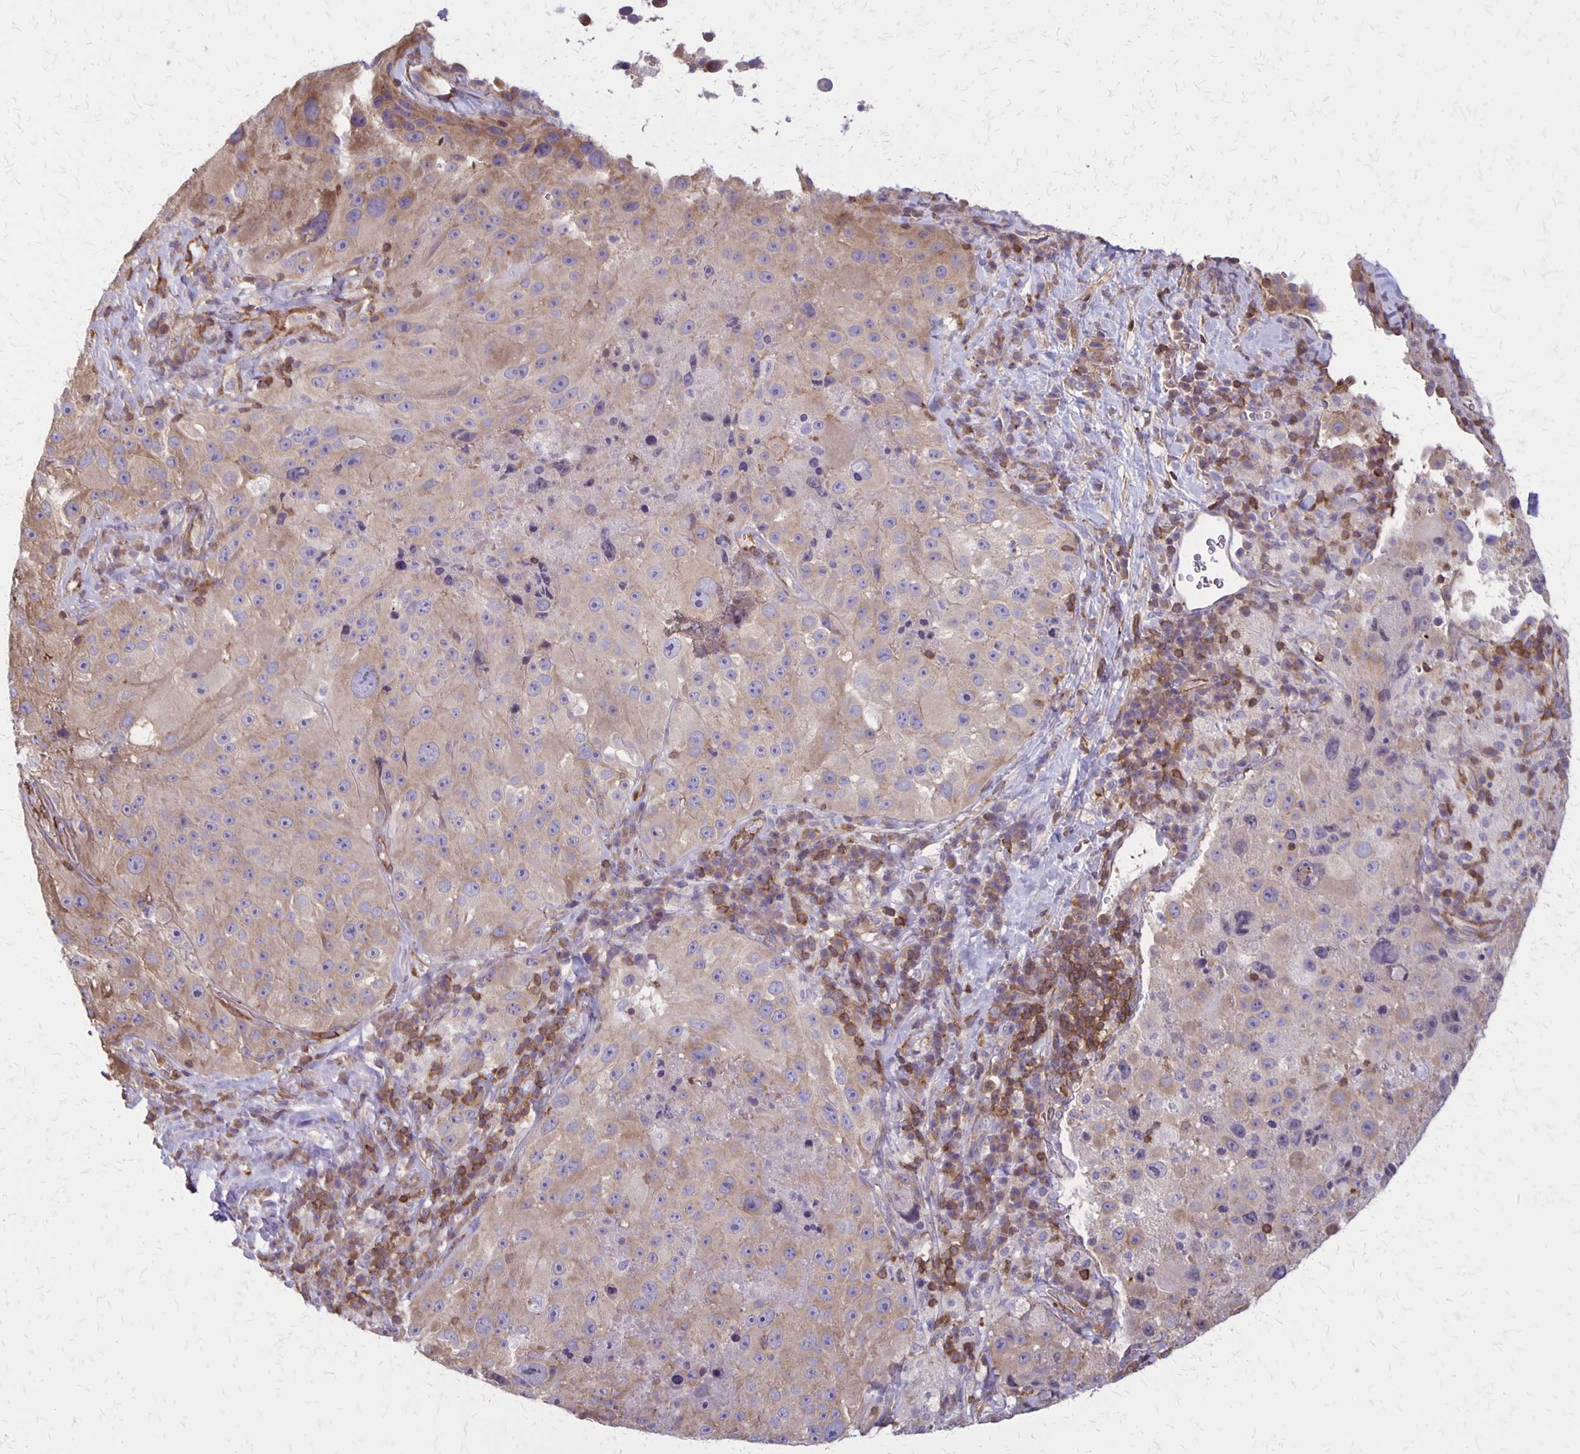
{"staining": {"intensity": "weak", "quantity": "25%-75%", "location": "cytoplasmic/membranous"}, "tissue": "melanoma", "cell_type": "Tumor cells", "image_type": "cancer", "snomed": [{"axis": "morphology", "description": "Malignant melanoma, Metastatic site"}, {"axis": "topography", "description": "Lymph node"}], "caption": "A low amount of weak cytoplasmic/membranous staining is seen in approximately 25%-75% of tumor cells in melanoma tissue. (IHC, brightfield microscopy, high magnification).", "gene": "SEPTIN5", "patient": {"sex": "male", "age": 62}}